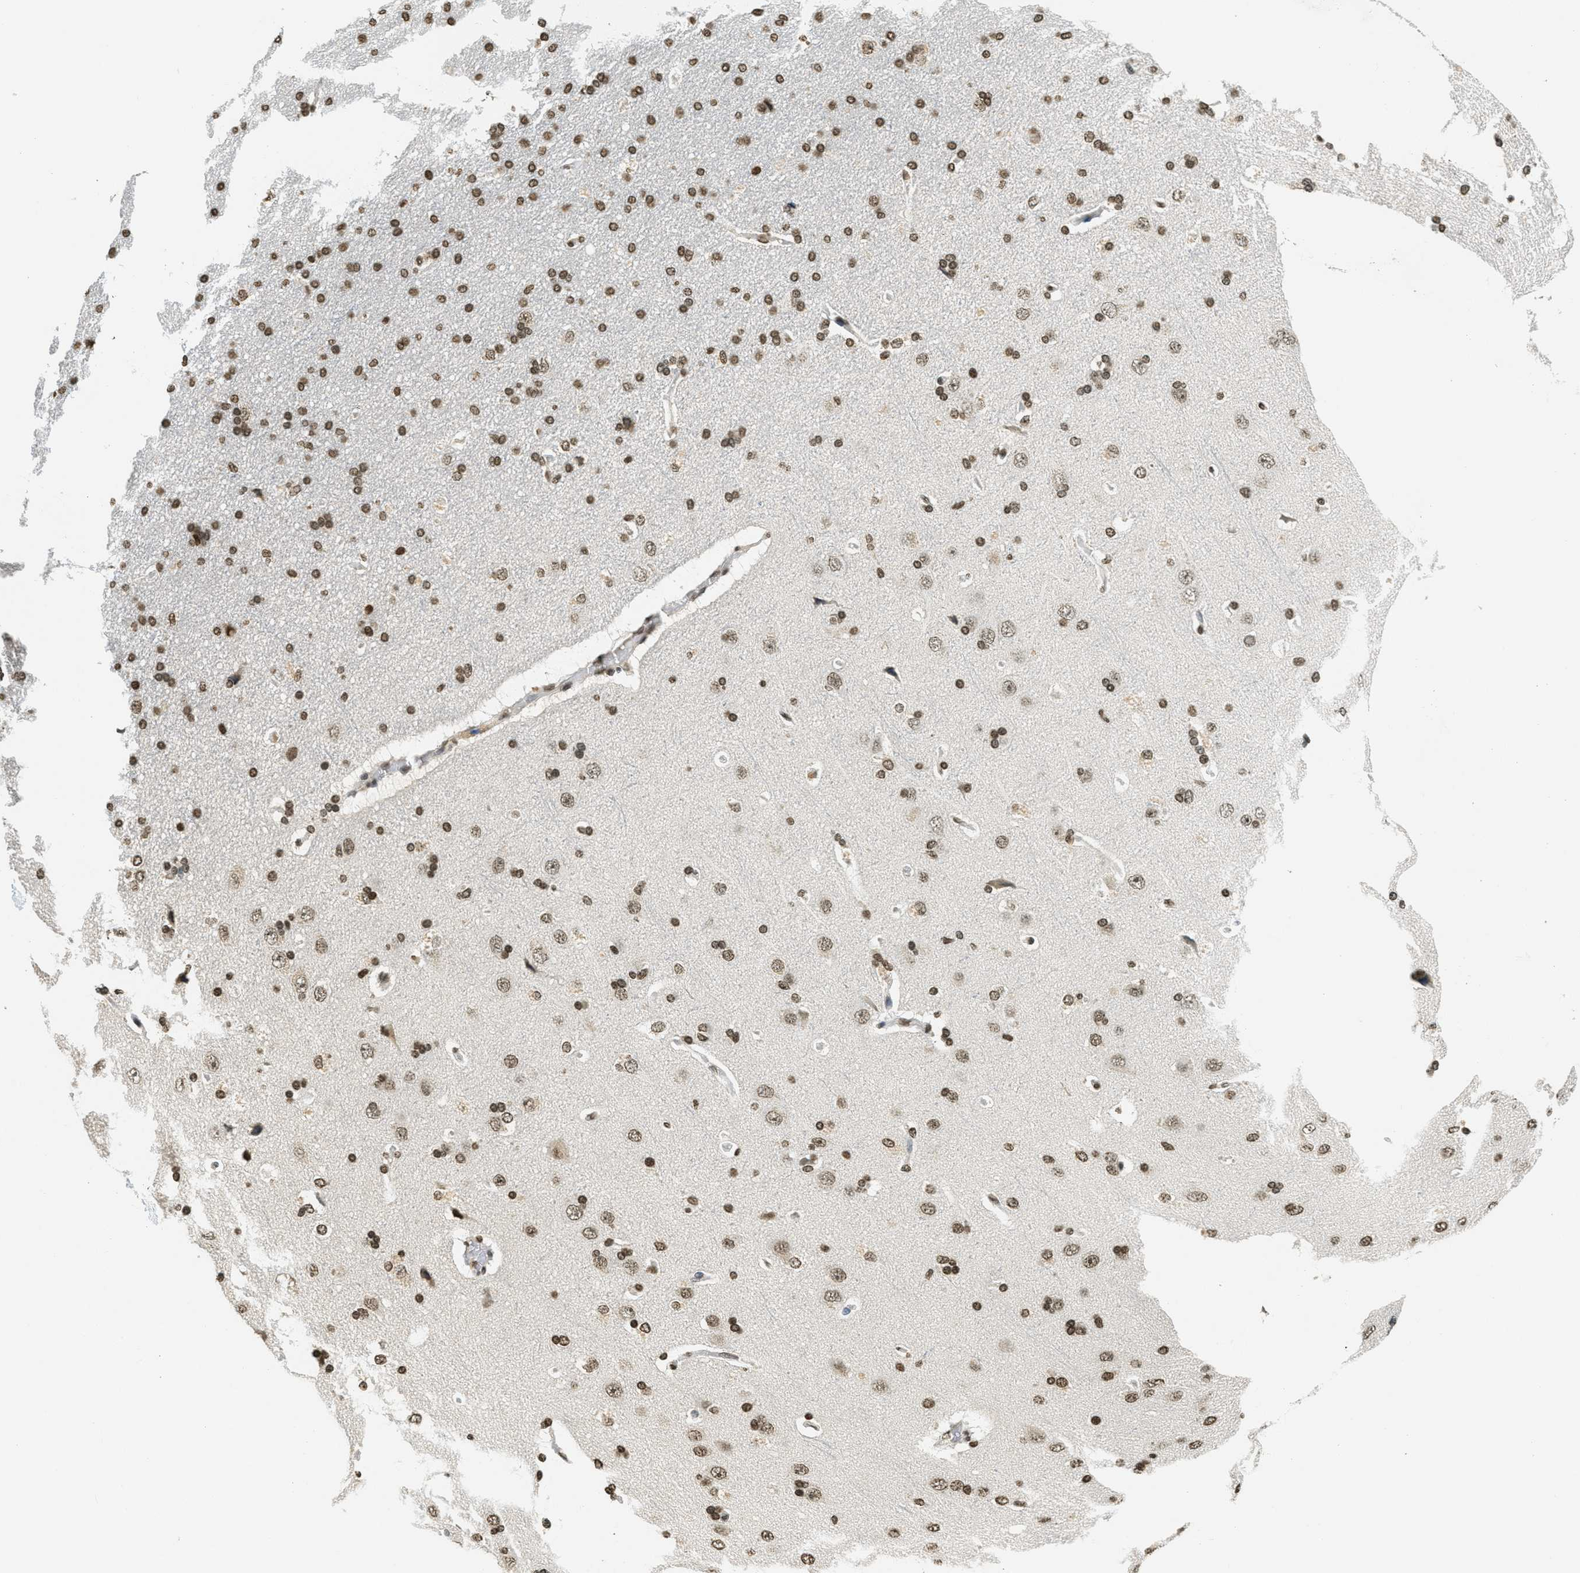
{"staining": {"intensity": "strong", "quantity": ">75%", "location": "nuclear"}, "tissue": "cerebral cortex", "cell_type": "Endothelial cells", "image_type": "normal", "snomed": [{"axis": "morphology", "description": "Normal tissue, NOS"}, {"axis": "topography", "description": "Cerebral cortex"}], "caption": "Strong nuclear positivity is present in about >75% of endothelial cells in normal cerebral cortex.", "gene": "LDB2", "patient": {"sex": "male", "age": 62}}